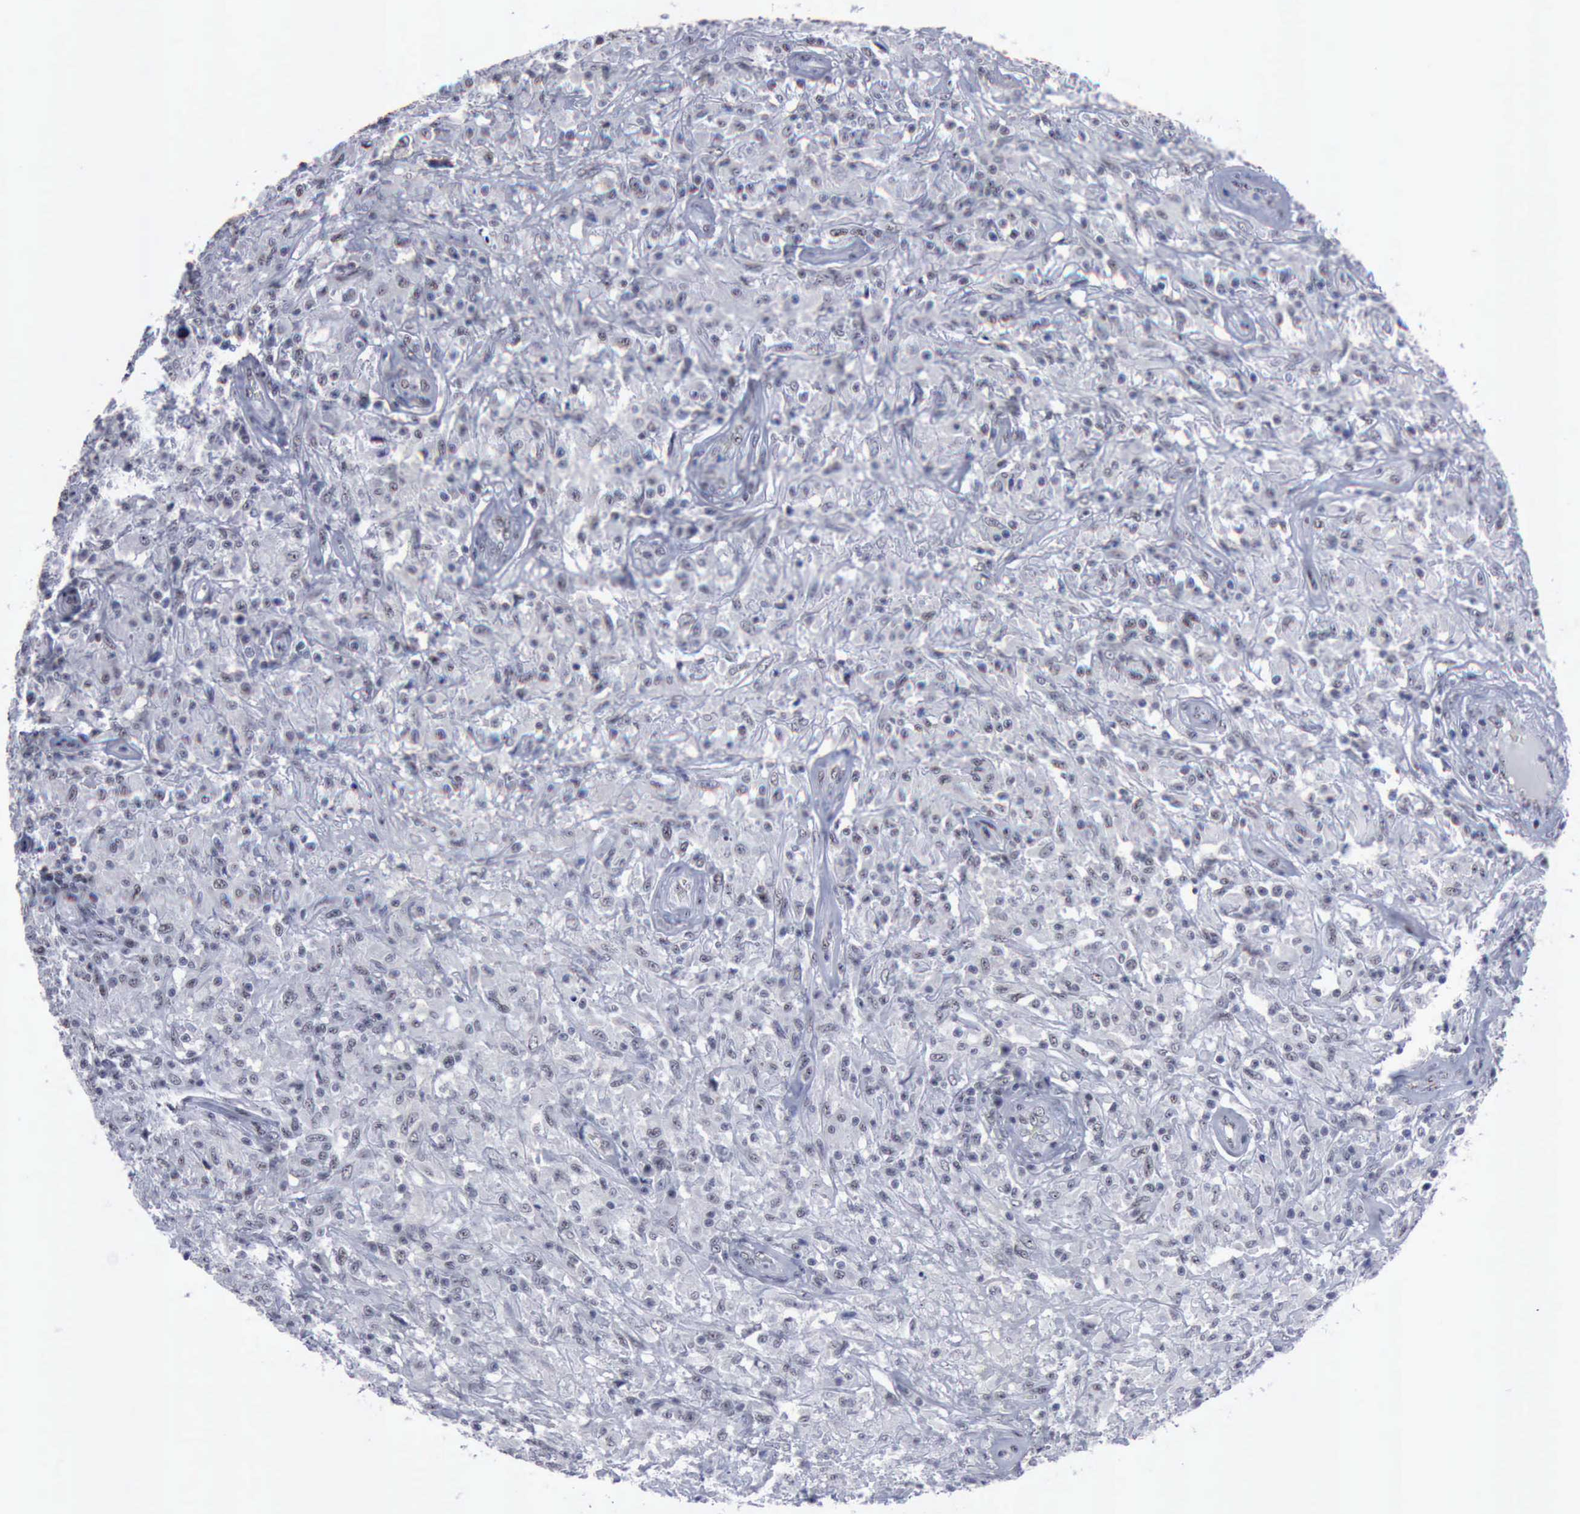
{"staining": {"intensity": "negative", "quantity": "none", "location": "none"}, "tissue": "testis cancer", "cell_type": "Tumor cells", "image_type": "cancer", "snomed": [{"axis": "morphology", "description": "Seminoma, NOS"}, {"axis": "topography", "description": "Testis"}], "caption": "Photomicrograph shows no significant protein positivity in tumor cells of testis seminoma. The staining is performed using DAB (3,3'-diaminobenzidine) brown chromogen with nuclei counter-stained in using hematoxylin.", "gene": "BRD1", "patient": {"sex": "male", "age": 34}}